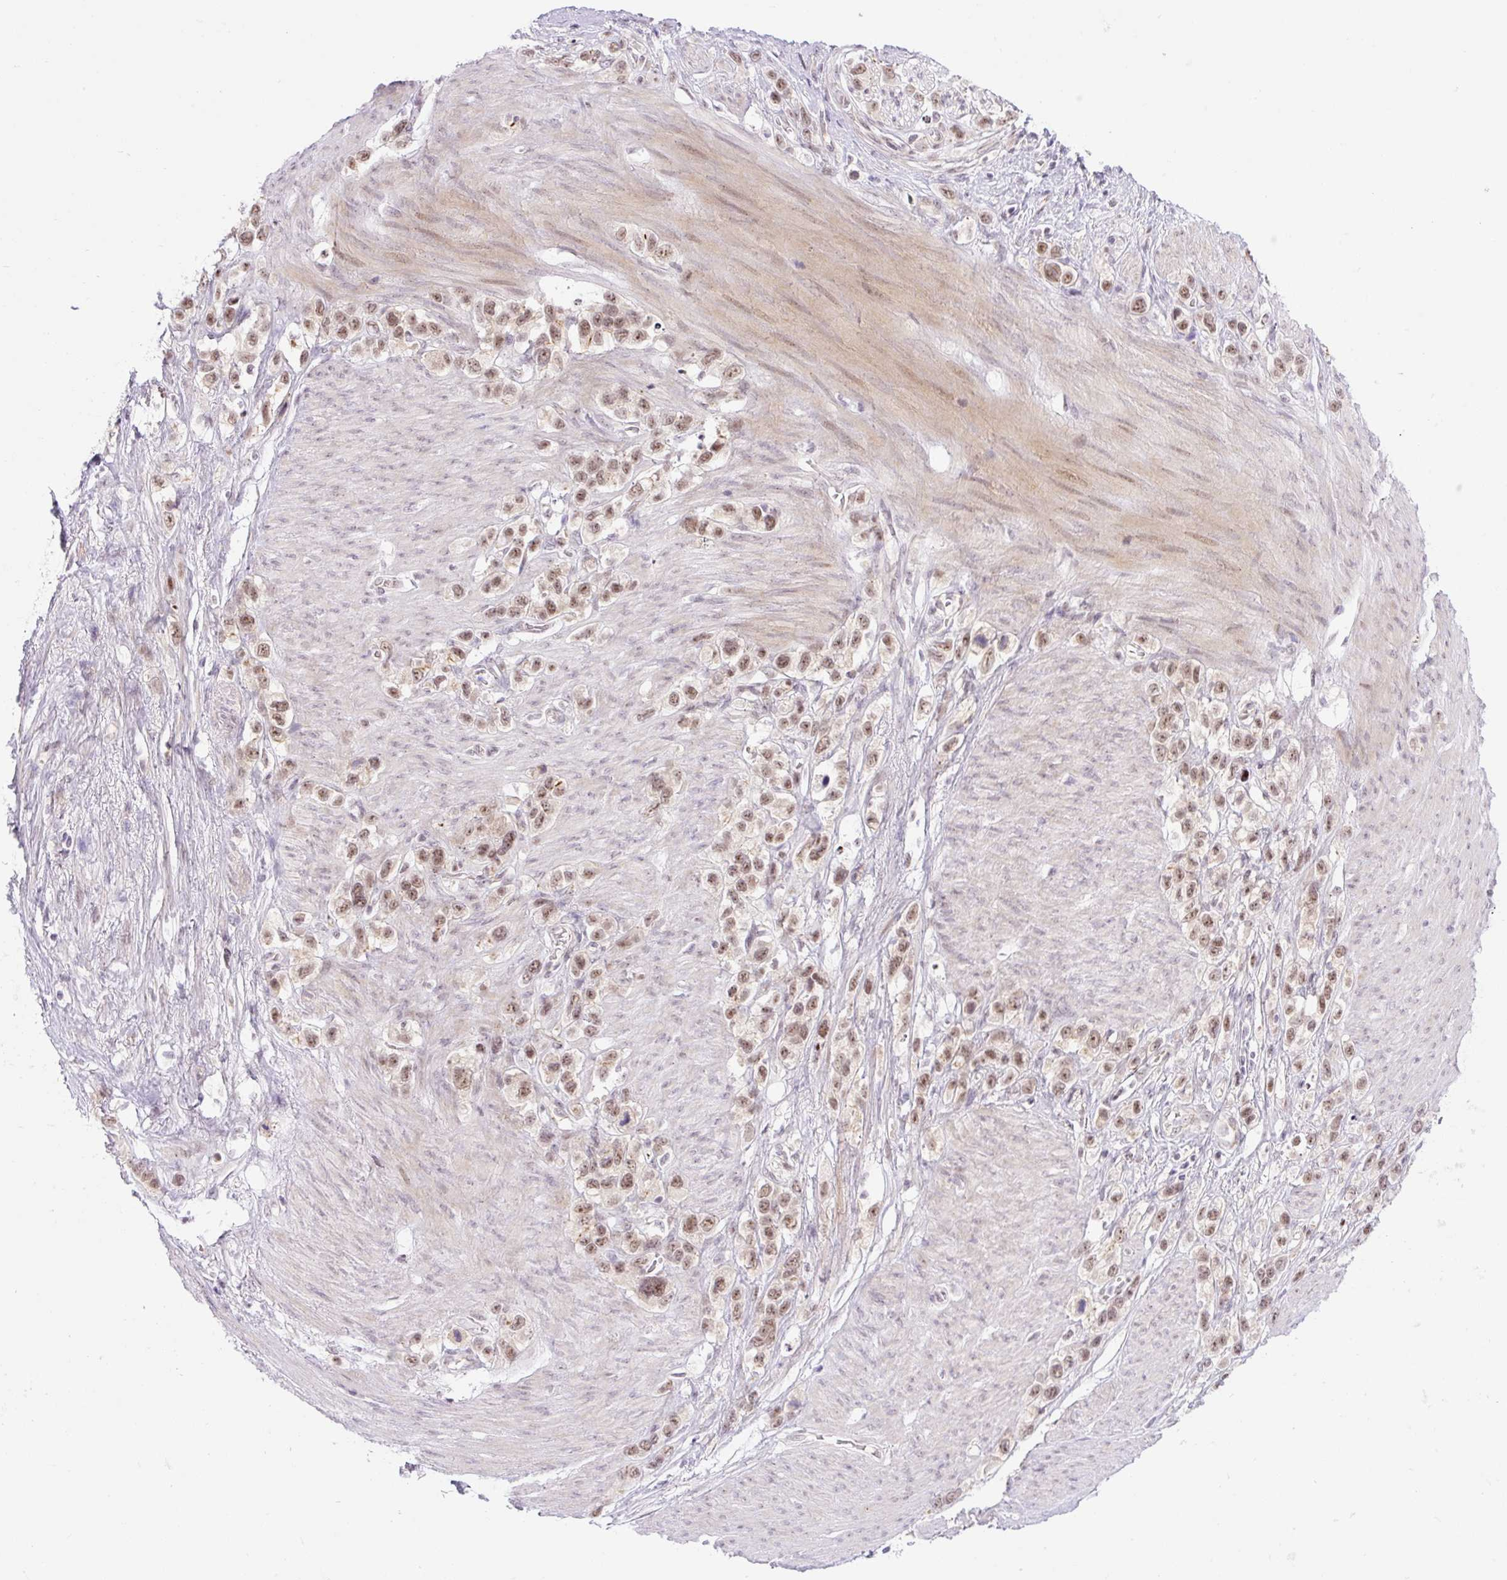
{"staining": {"intensity": "moderate", "quantity": ">75%", "location": "nuclear"}, "tissue": "stomach cancer", "cell_type": "Tumor cells", "image_type": "cancer", "snomed": [{"axis": "morphology", "description": "Adenocarcinoma, NOS"}, {"axis": "topography", "description": "Stomach"}], "caption": "An image of stomach cancer stained for a protein shows moderate nuclear brown staining in tumor cells.", "gene": "ICE1", "patient": {"sex": "female", "age": 65}}